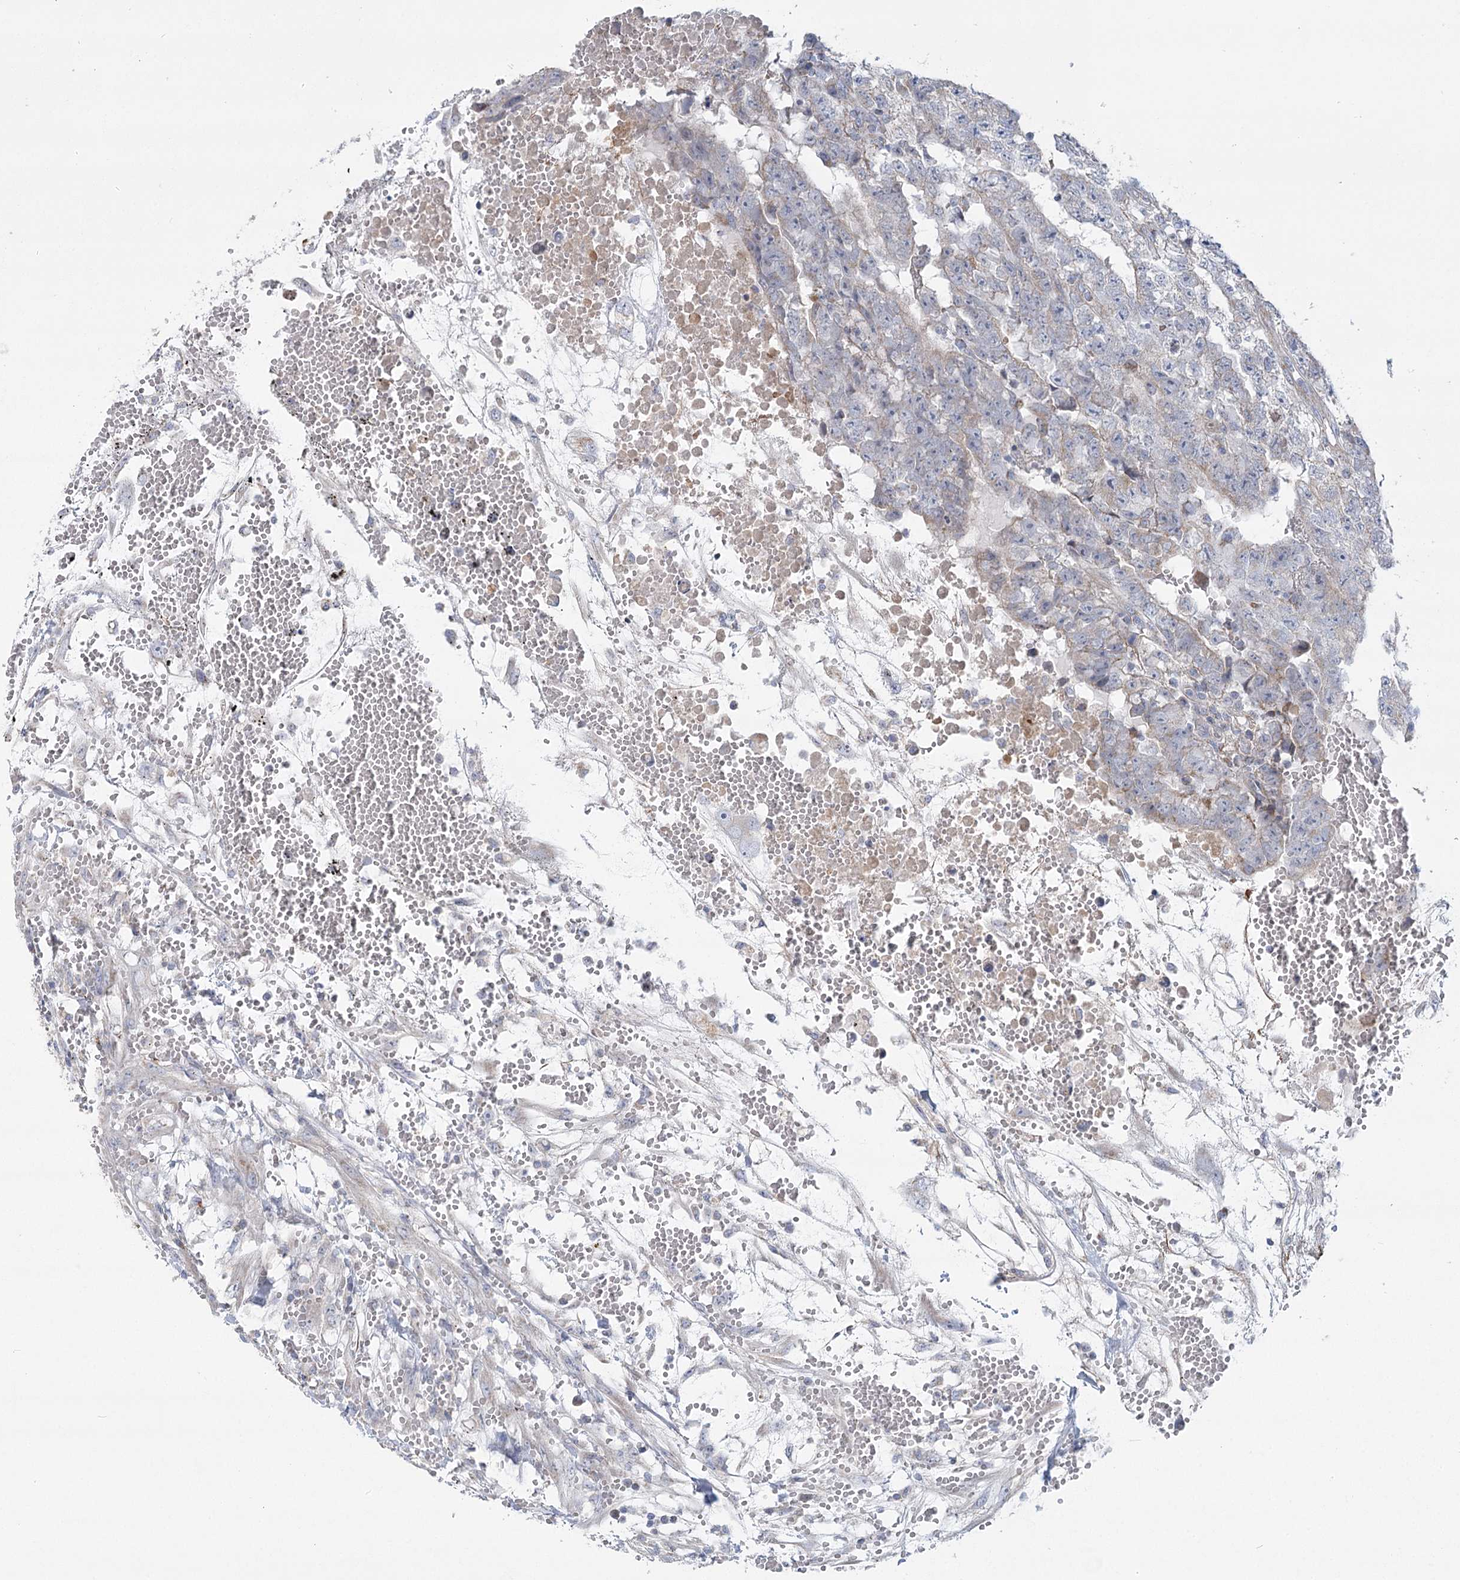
{"staining": {"intensity": "negative", "quantity": "none", "location": "none"}, "tissue": "testis cancer", "cell_type": "Tumor cells", "image_type": "cancer", "snomed": [{"axis": "morphology", "description": "Carcinoma, Embryonal, NOS"}, {"axis": "topography", "description": "Testis"}], "caption": "Tumor cells show no significant protein expression in testis cancer.", "gene": "SNX7", "patient": {"sex": "male", "age": 25}}